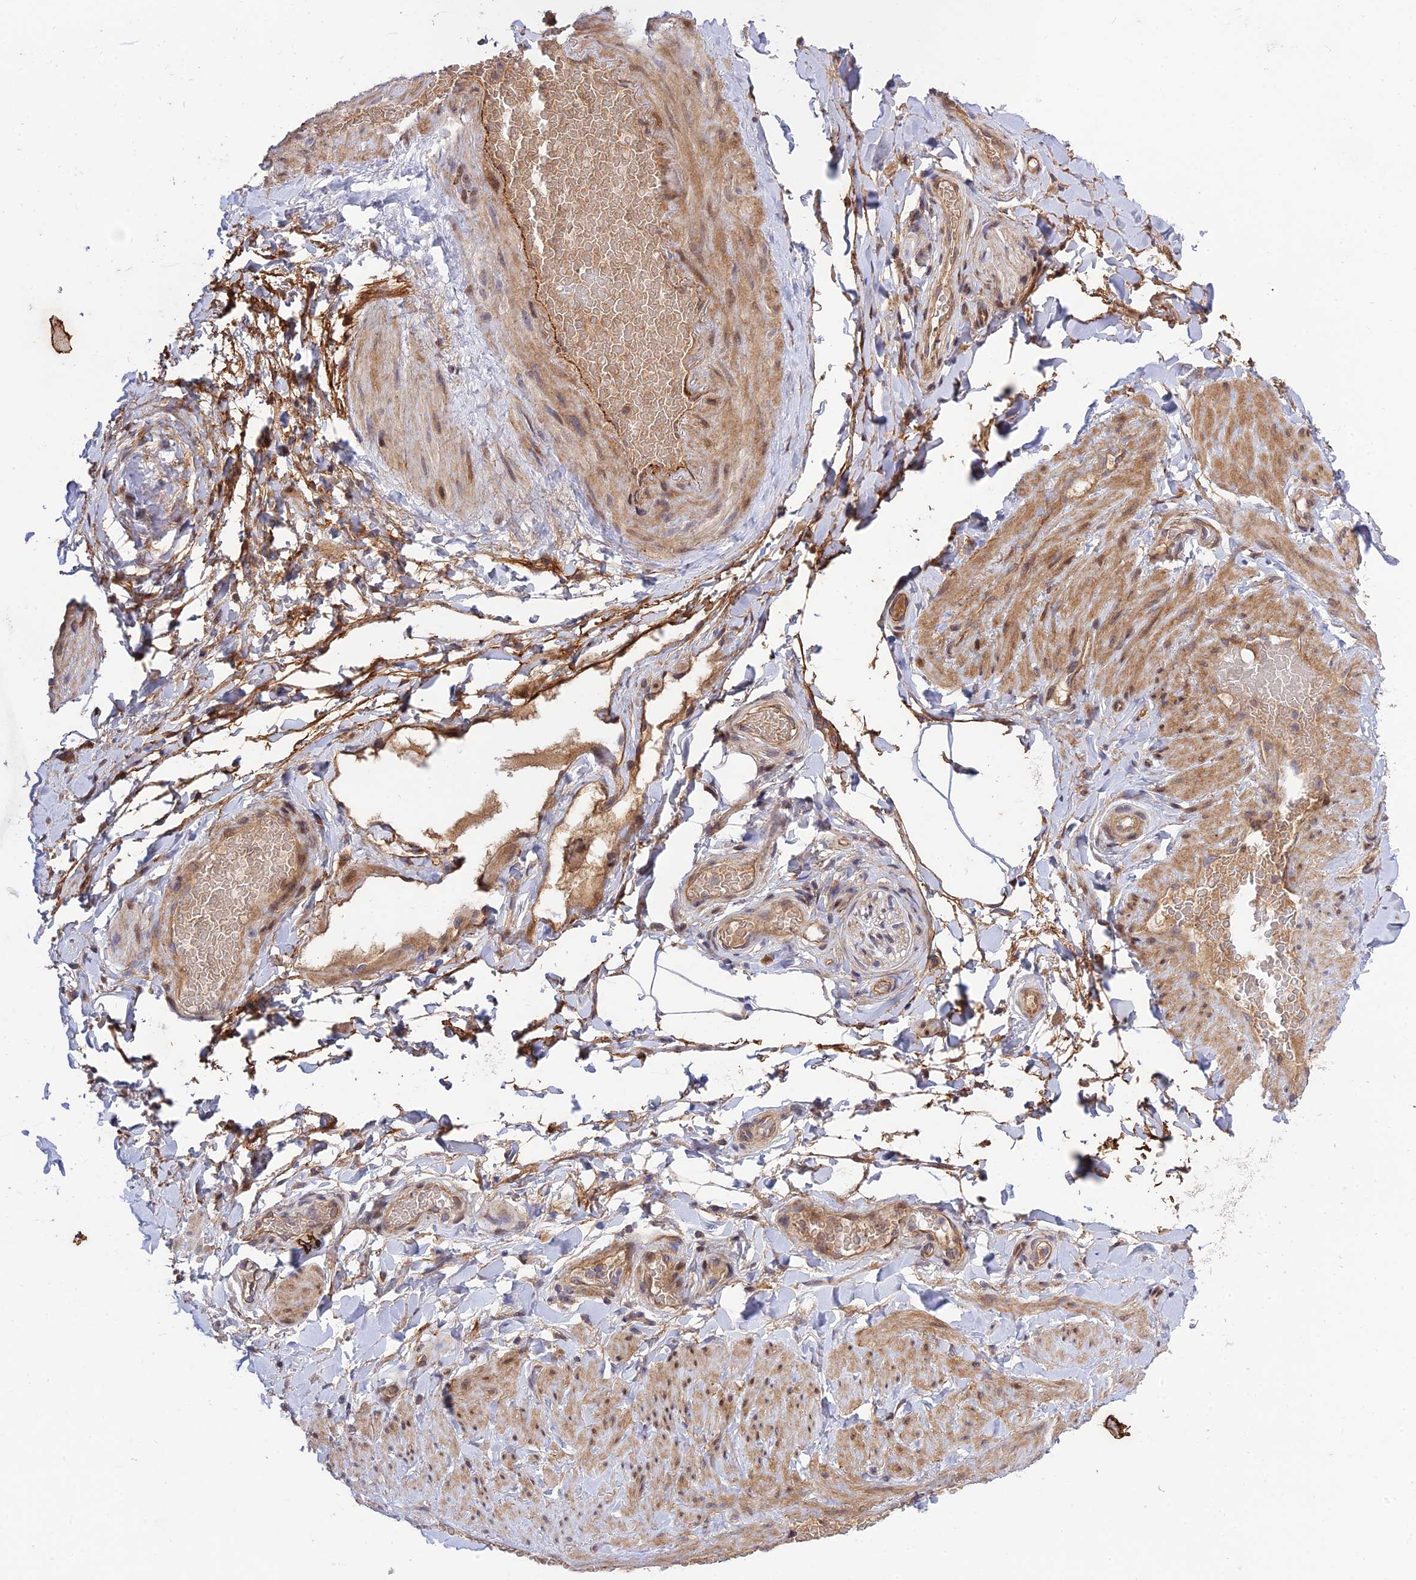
{"staining": {"intensity": "negative", "quantity": "none", "location": "none"}, "tissue": "adipose tissue", "cell_type": "Adipocytes", "image_type": "normal", "snomed": [{"axis": "morphology", "description": "Normal tissue, NOS"}, {"axis": "topography", "description": "Soft tissue"}, {"axis": "topography", "description": "Vascular tissue"}], "caption": "IHC of benign human adipose tissue reveals no positivity in adipocytes. Nuclei are stained in blue.", "gene": "PLEKHG2", "patient": {"sex": "male", "age": 54}}